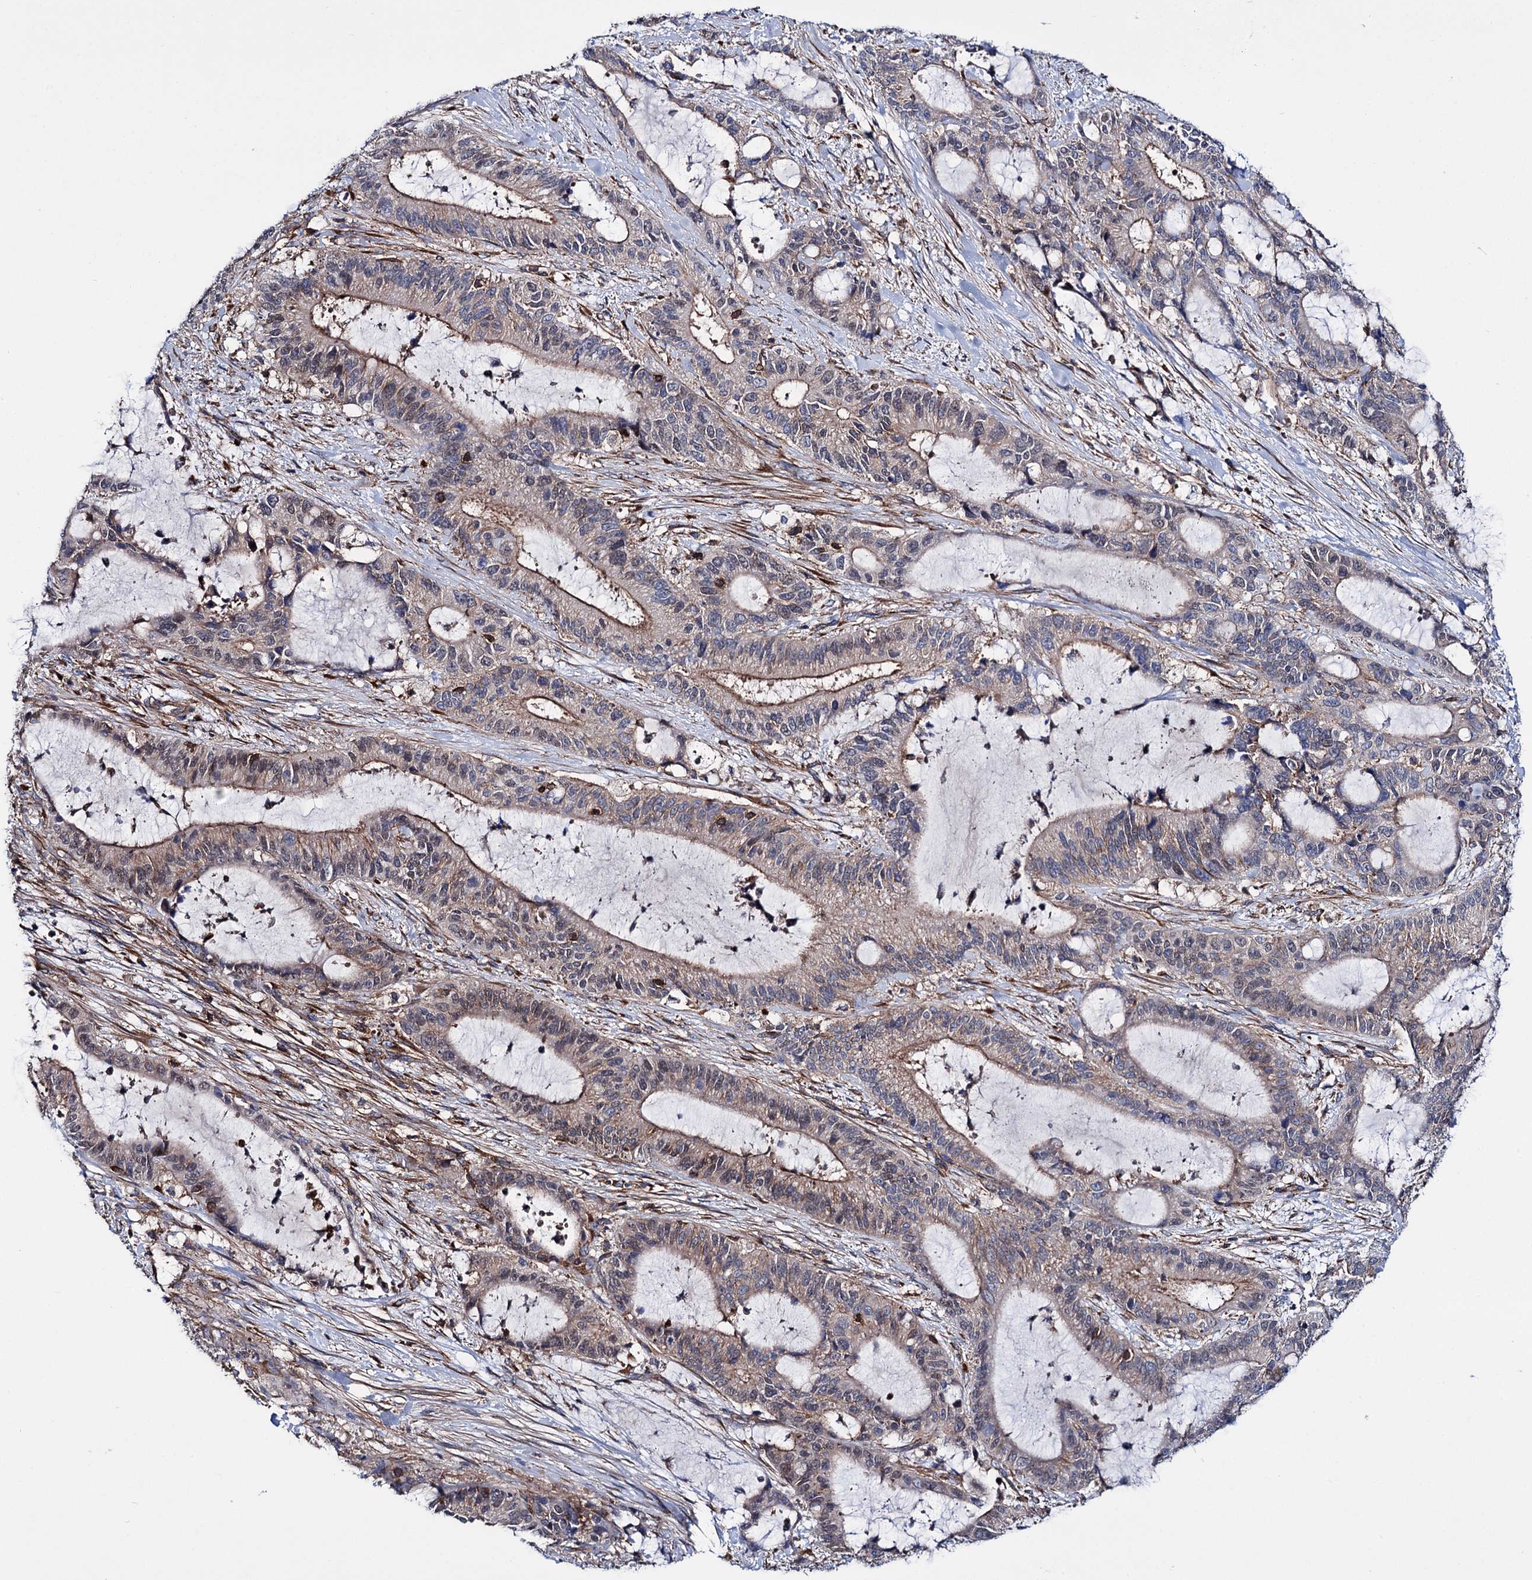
{"staining": {"intensity": "weak", "quantity": "<25%", "location": "cytoplasmic/membranous,nuclear"}, "tissue": "liver cancer", "cell_type": "Tumor cells", "image_type": "cancer", "snomed": [{"axis": "morphology", "description": "Normal tissue, NOS"}, {"axis": "morphology", "description": "Cholangiocarcinoma"}, {"axis": "topography", "description": "Liver"}, {"axis": "topography", "description": "Peripheral nerve tissue"}], "caption": "High magnification brightfield microscopy of liver cancer (cholangiocarcinoma) stained with DAB (brown) and counterstained with hematoxylin (blue): tumor cells show no significant positivity.", "gene": "DEF6", "patient": {"sex": "female", "age": 73}}